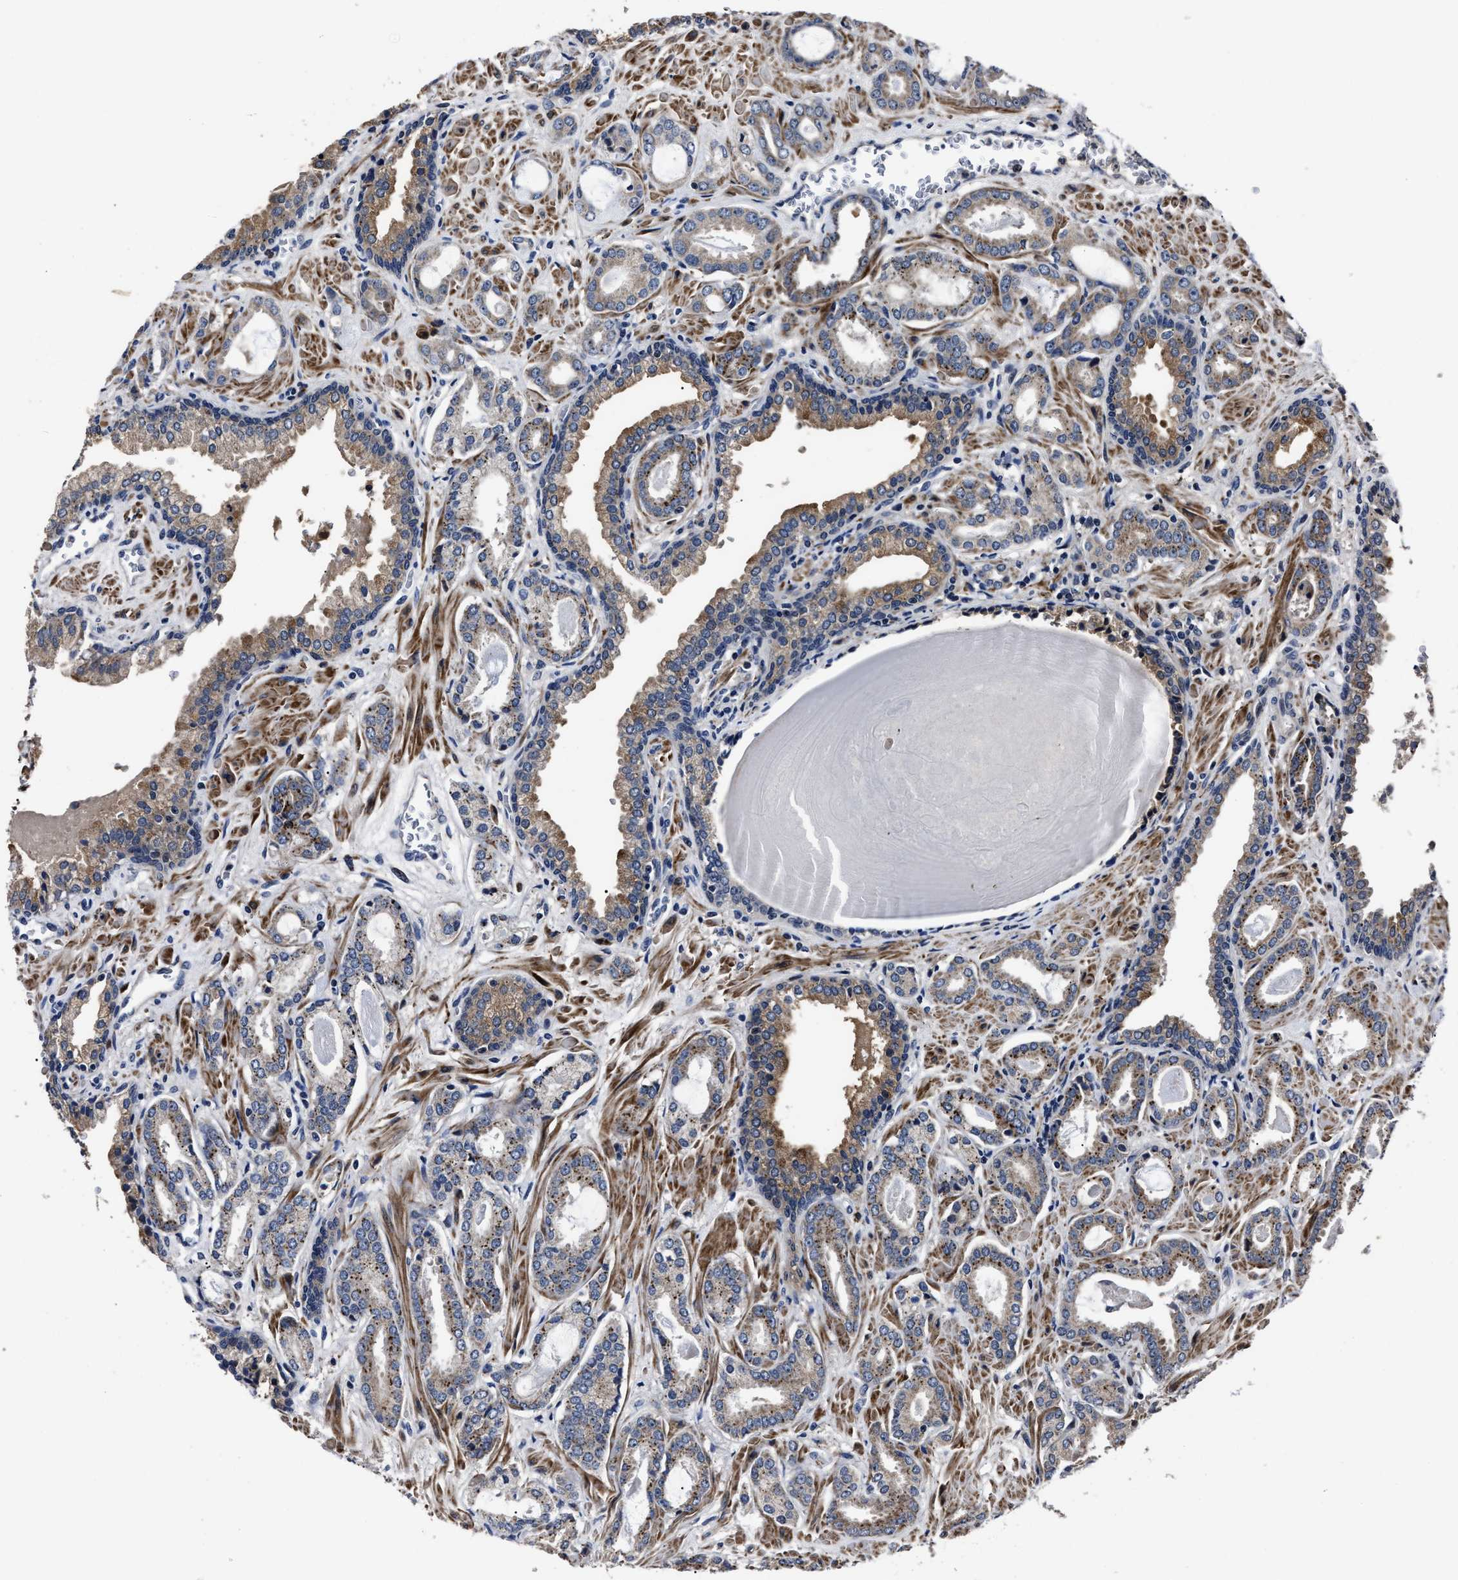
{"staining": {"intensity": "moderate", "quantity": "<25%", "location": "cytoplasmic/membranous"}, "tissue": "prostate cancer", "cell_type": "Tumor cells", "image_type": "cancer", "snomed": [{"axis": "morphology", "description": "Adenocarcinoma, Low grade"}, {"axis": "topography", "description": "Prostate"}], "caption": "This histopathology image displays IHC staining of human prostate cancer, with low moderate cytoplasmic/membranous staining in about <25% of tumor cells.", "gene": "RSBN1L", "patient": {"sex": "male", "age": 53}}